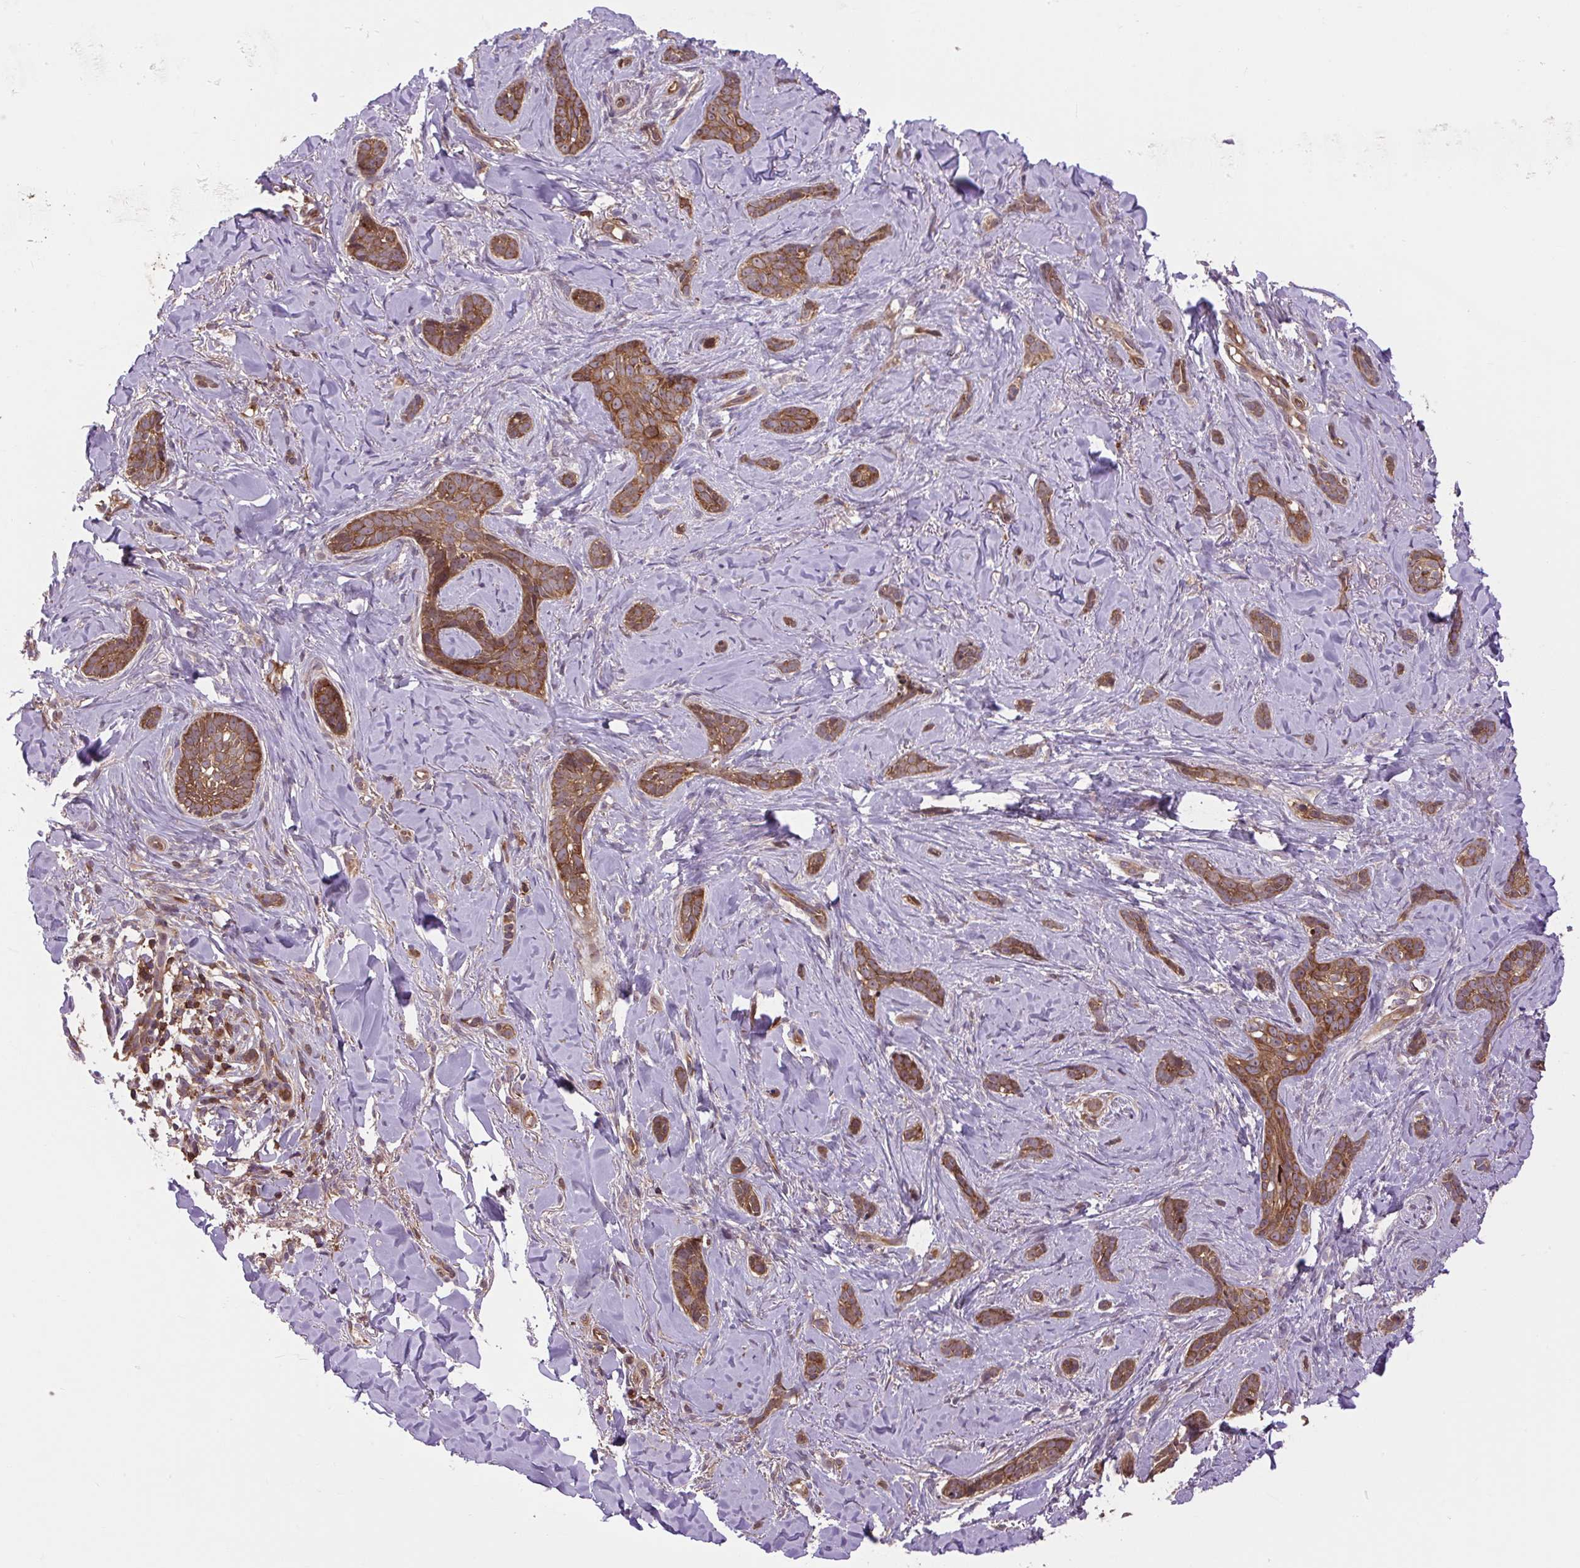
{"staining": {"intensity": "strong", "quantity": ">75%", "location": "cytoplasmic/membranous"}, "tissue": "skin cancer", "cell_type": "Tumor cells", "image_type": "cancer", "snomed": [{"axis": "morphology", "description": "Basal cell carcinoma"}, {"axis": "topography", "description": "Skin"}], "caption": "Basal cell carcinoma (skin) tissue shows strong cytoplasmic/membranous positivity in about >75% of tumor cells, visualized by immunohistochemistry.", "gene": "PLCG1", "patient": {"sex": "female", "age": 55}}